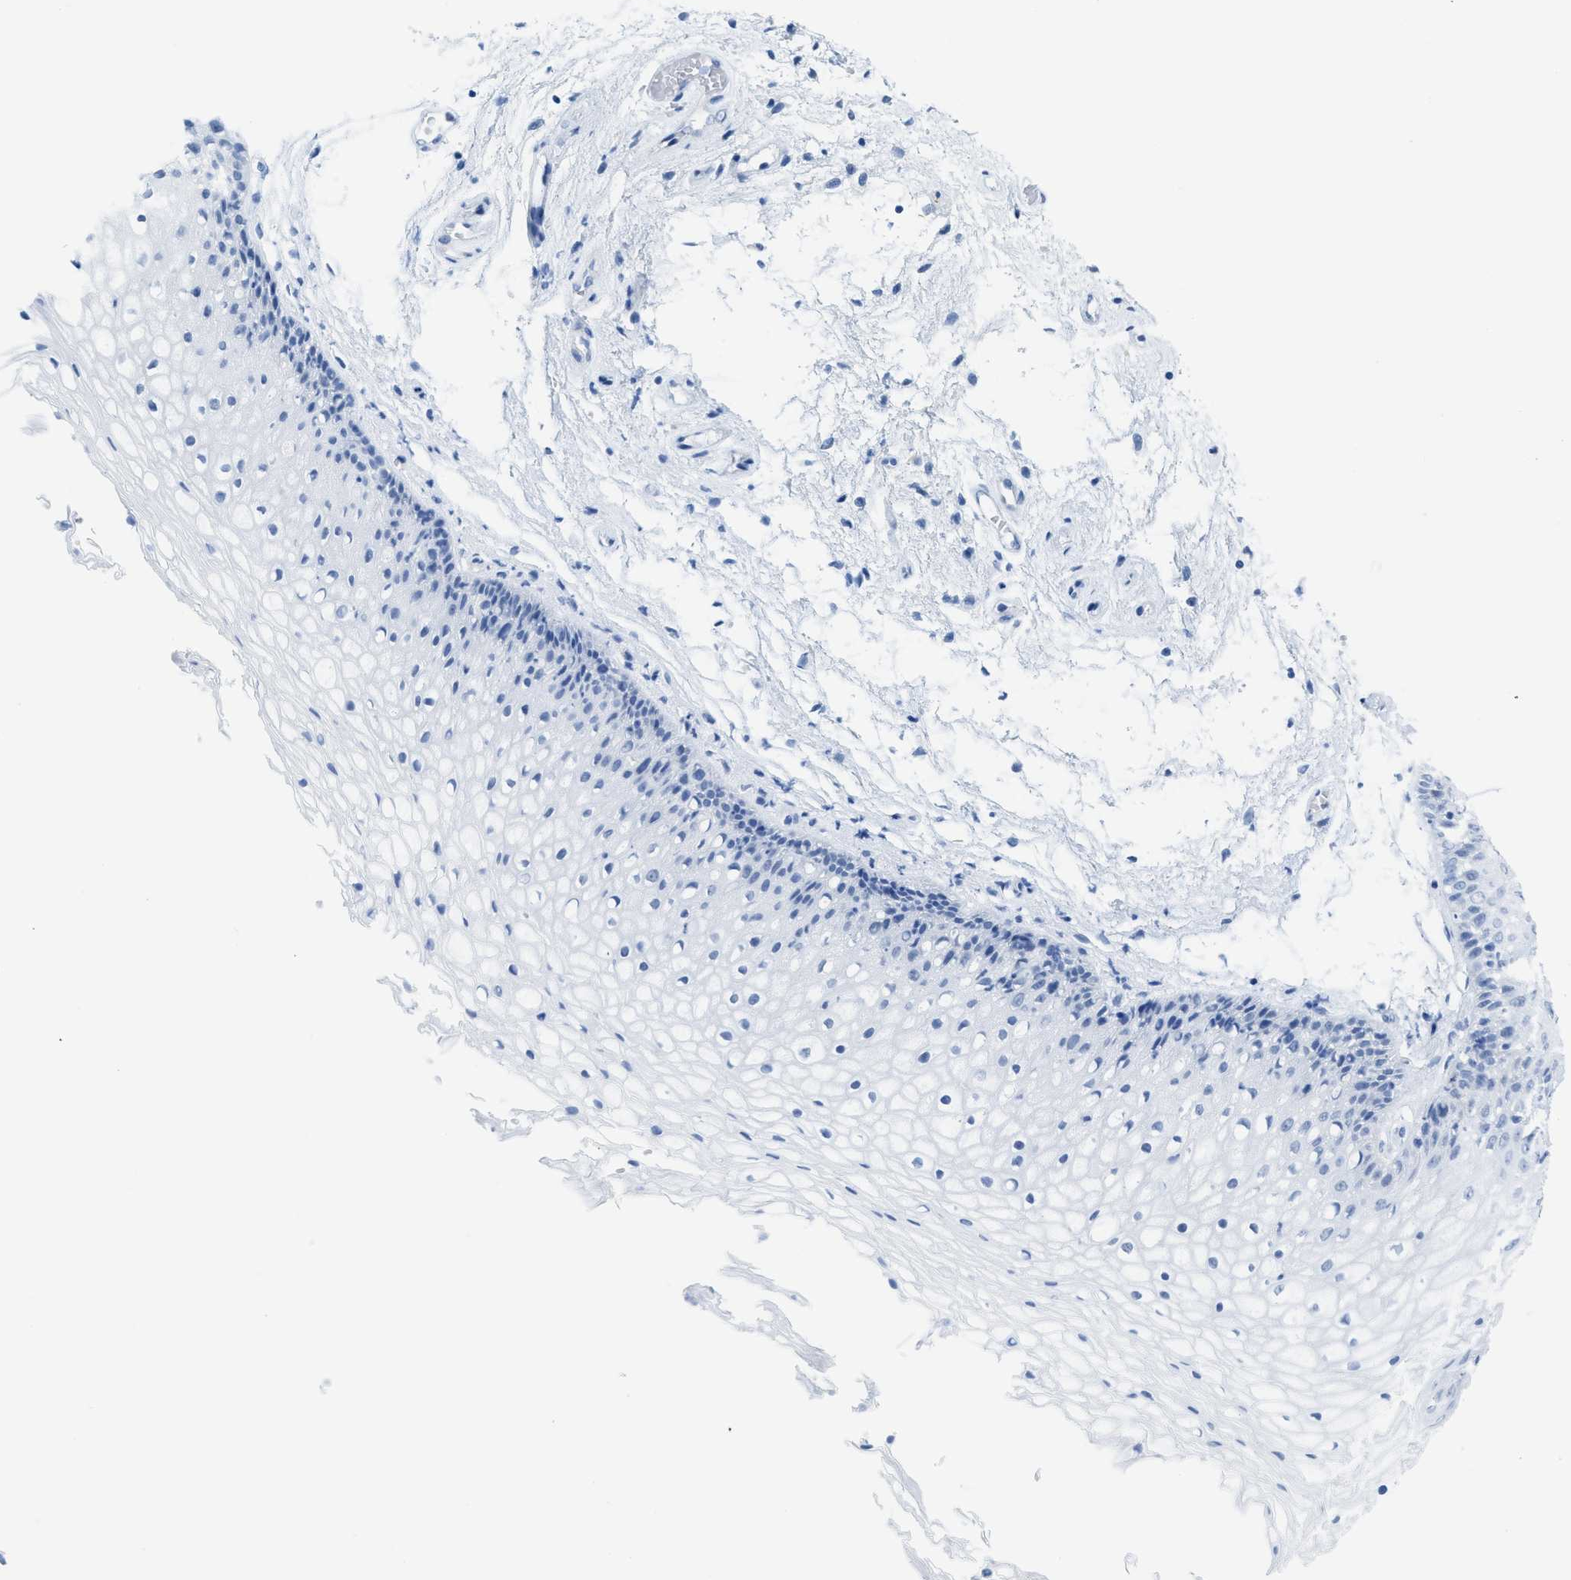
{"staining": {"intensity": "negative", "quantity": "none", "location": "none"}, "tissue": "vagina", "cell_type": "Squamous epithelial cells", "image_type": "normal", "snomed": [{"axis": "morphology", "description": "Normal tissue, NOS"}, {"axis": "topography", "description": "Vagina"}], "caption": "Immunohistochemistry (IHC) of normal human vagina shows no staining in squamous epithelial cells. (Brightfield microscopy of DAB (3,3'-diaminobenzidine) IHC at high magnification).", "gene": "WDR4", "patient": {"sex": "female", "age": 34}}